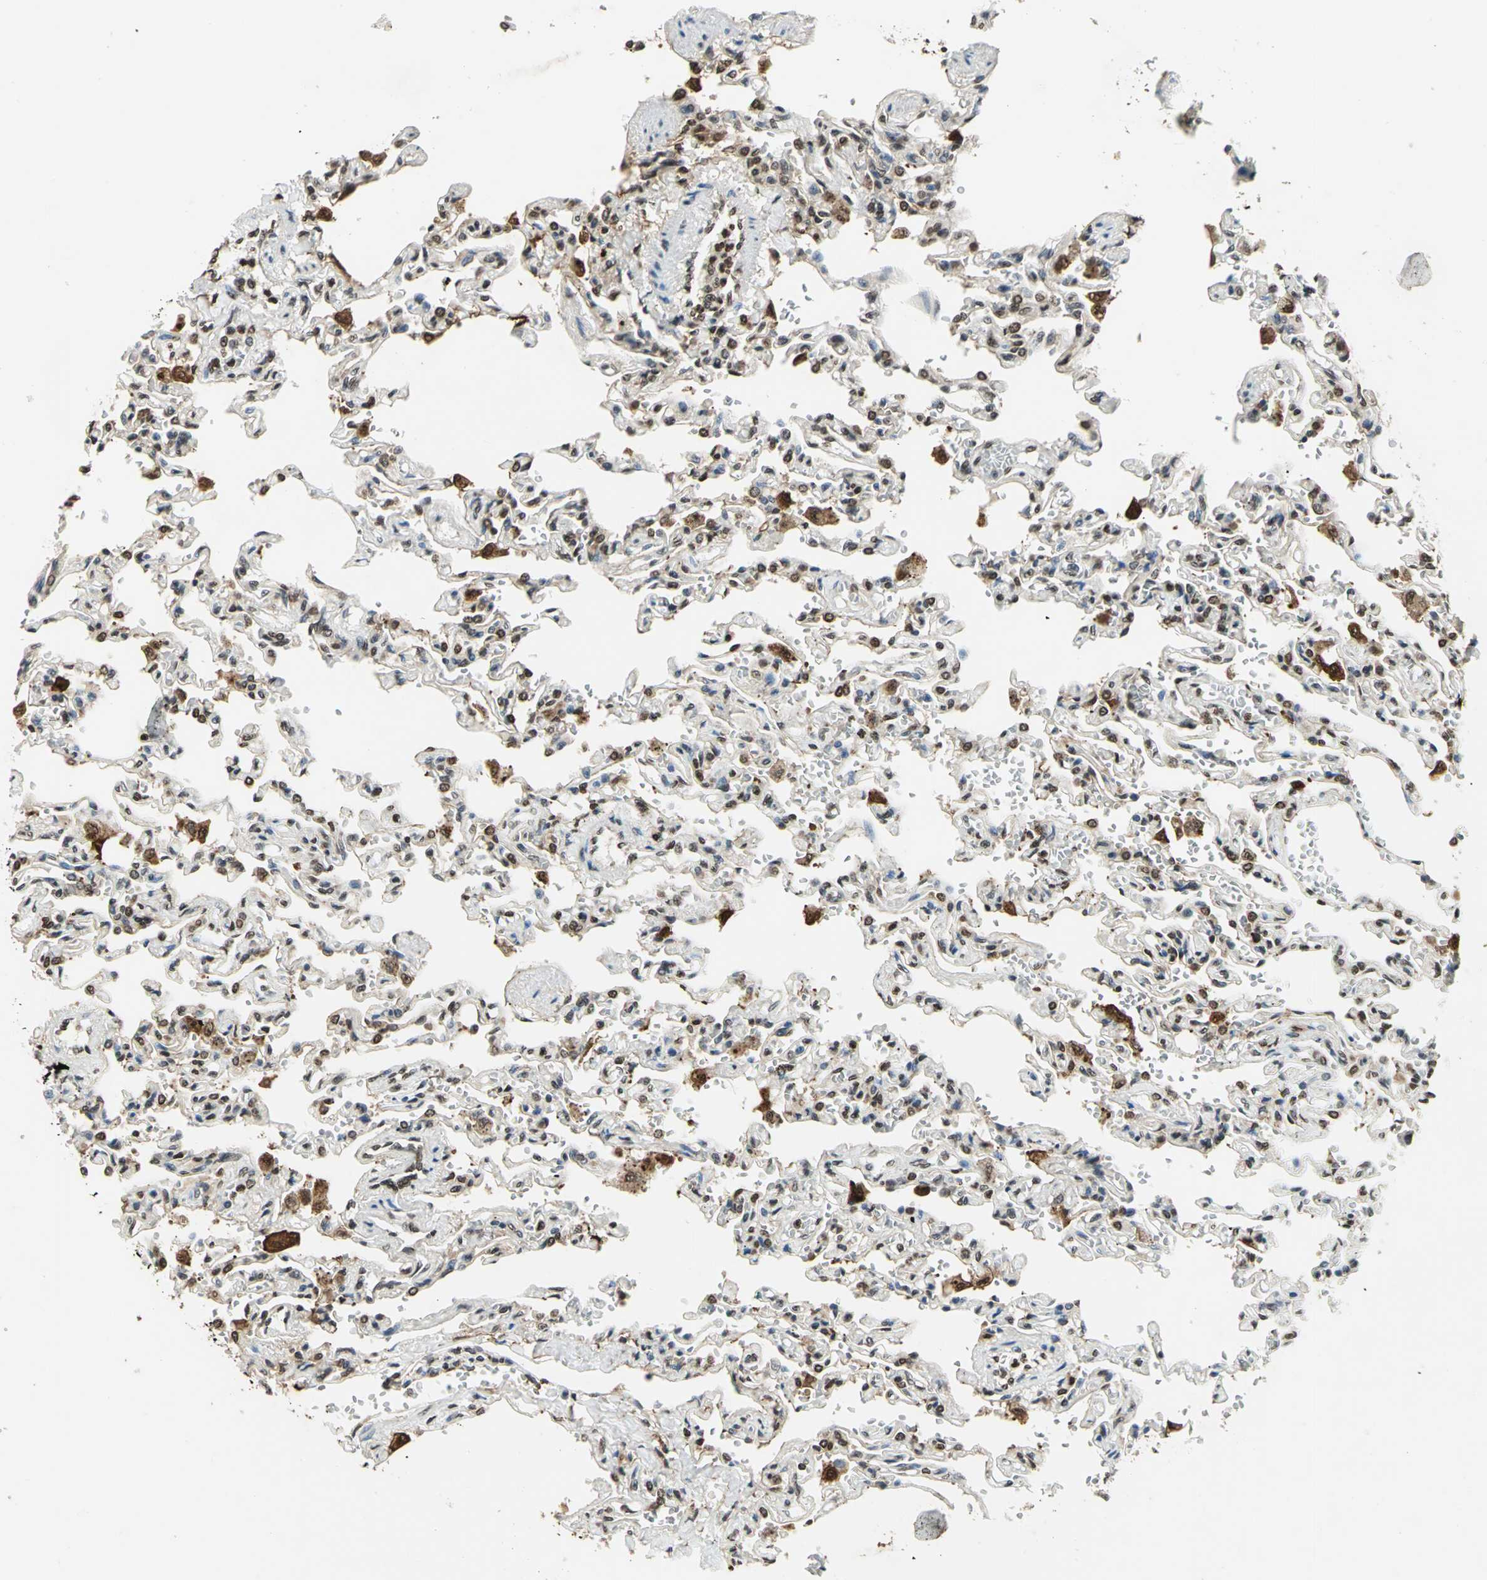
{"staining": {"intensity": "strong", "quantity": "25%-75%", "location": "cytoplasmic/membranous,nuclear"}, "tissue": "lung", "cell_type": "Alveolar cells", "image_type": "normal", "snomed": [{"axis": "morphology", "description": "Normal tissue, NOS"}, {"axis": "topography", "description": "Lung"}], "caption": "High-magnification brightfield microscopy of unremarkable lung stained with DAB (3,3'-diaminobenzidine) (brown) and counterstained with hematoxylin (blue). alveolar cells exhibit strong cytoplasmic/membranous,nuclear staining is seen in approximately25%-75% of cells.", "gene": "LGALS3", "patient": {"sex": "male", "age": 21}}